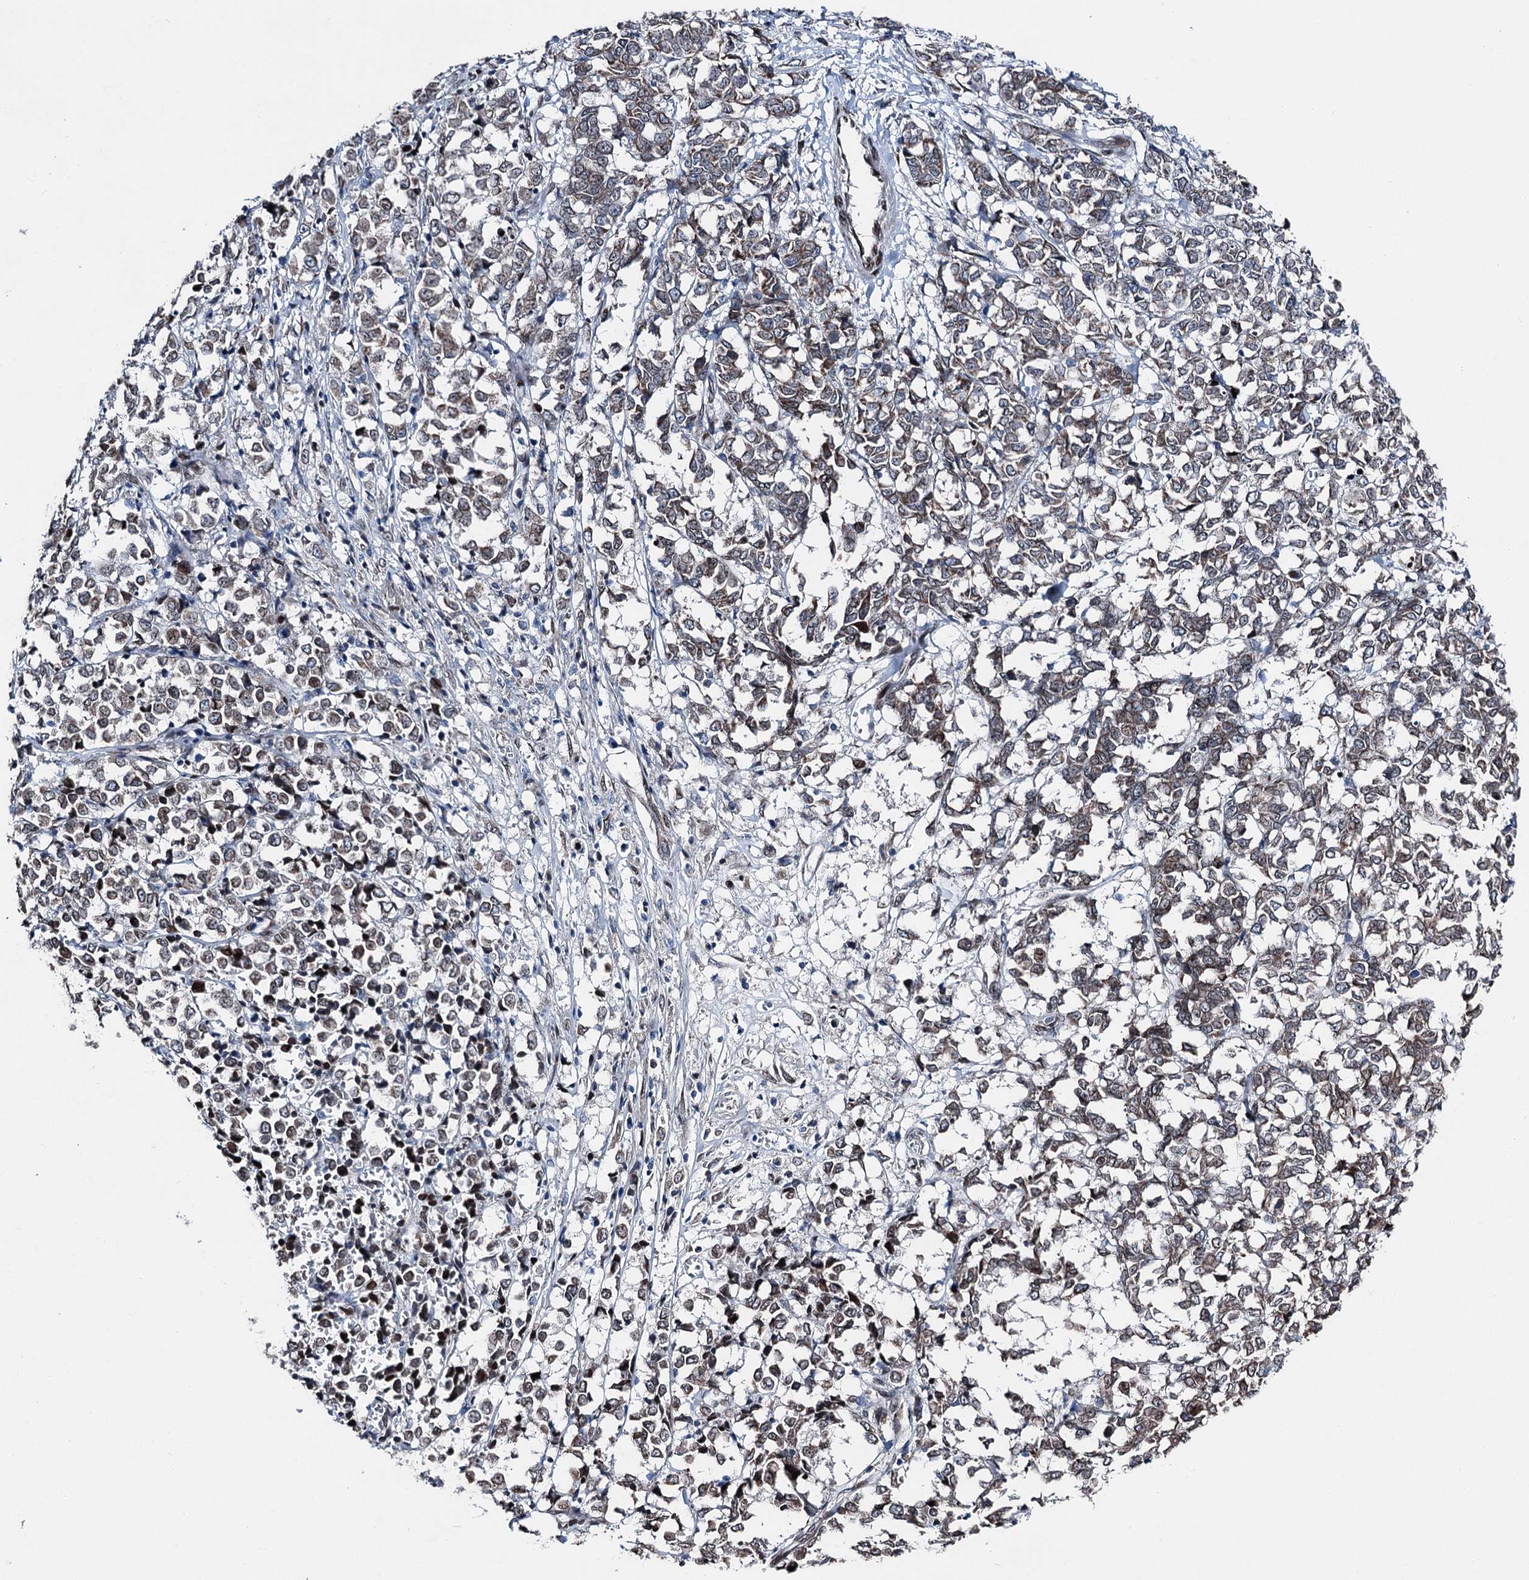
{"staining": {"intensity": "weak", "quantity": ">75%", "location": "cytoplasmic/membranous"}, "tissue": "melanoma", "cell_type": "Tumor cells", "image_type": "cancer", "snomed": [{"axis": "morphology", "description": "Malignant melanoma, NOS"}, {"axis": "topography", "description": "Skin"}], "caption": "A low amount of weak cytoplasmic/membranous staining is appreciated in approximately >75% of tumor cells in malignant melanoma tissue.", "gene": "MRPL14", "patient": {"sex": "female", "age": 72}}